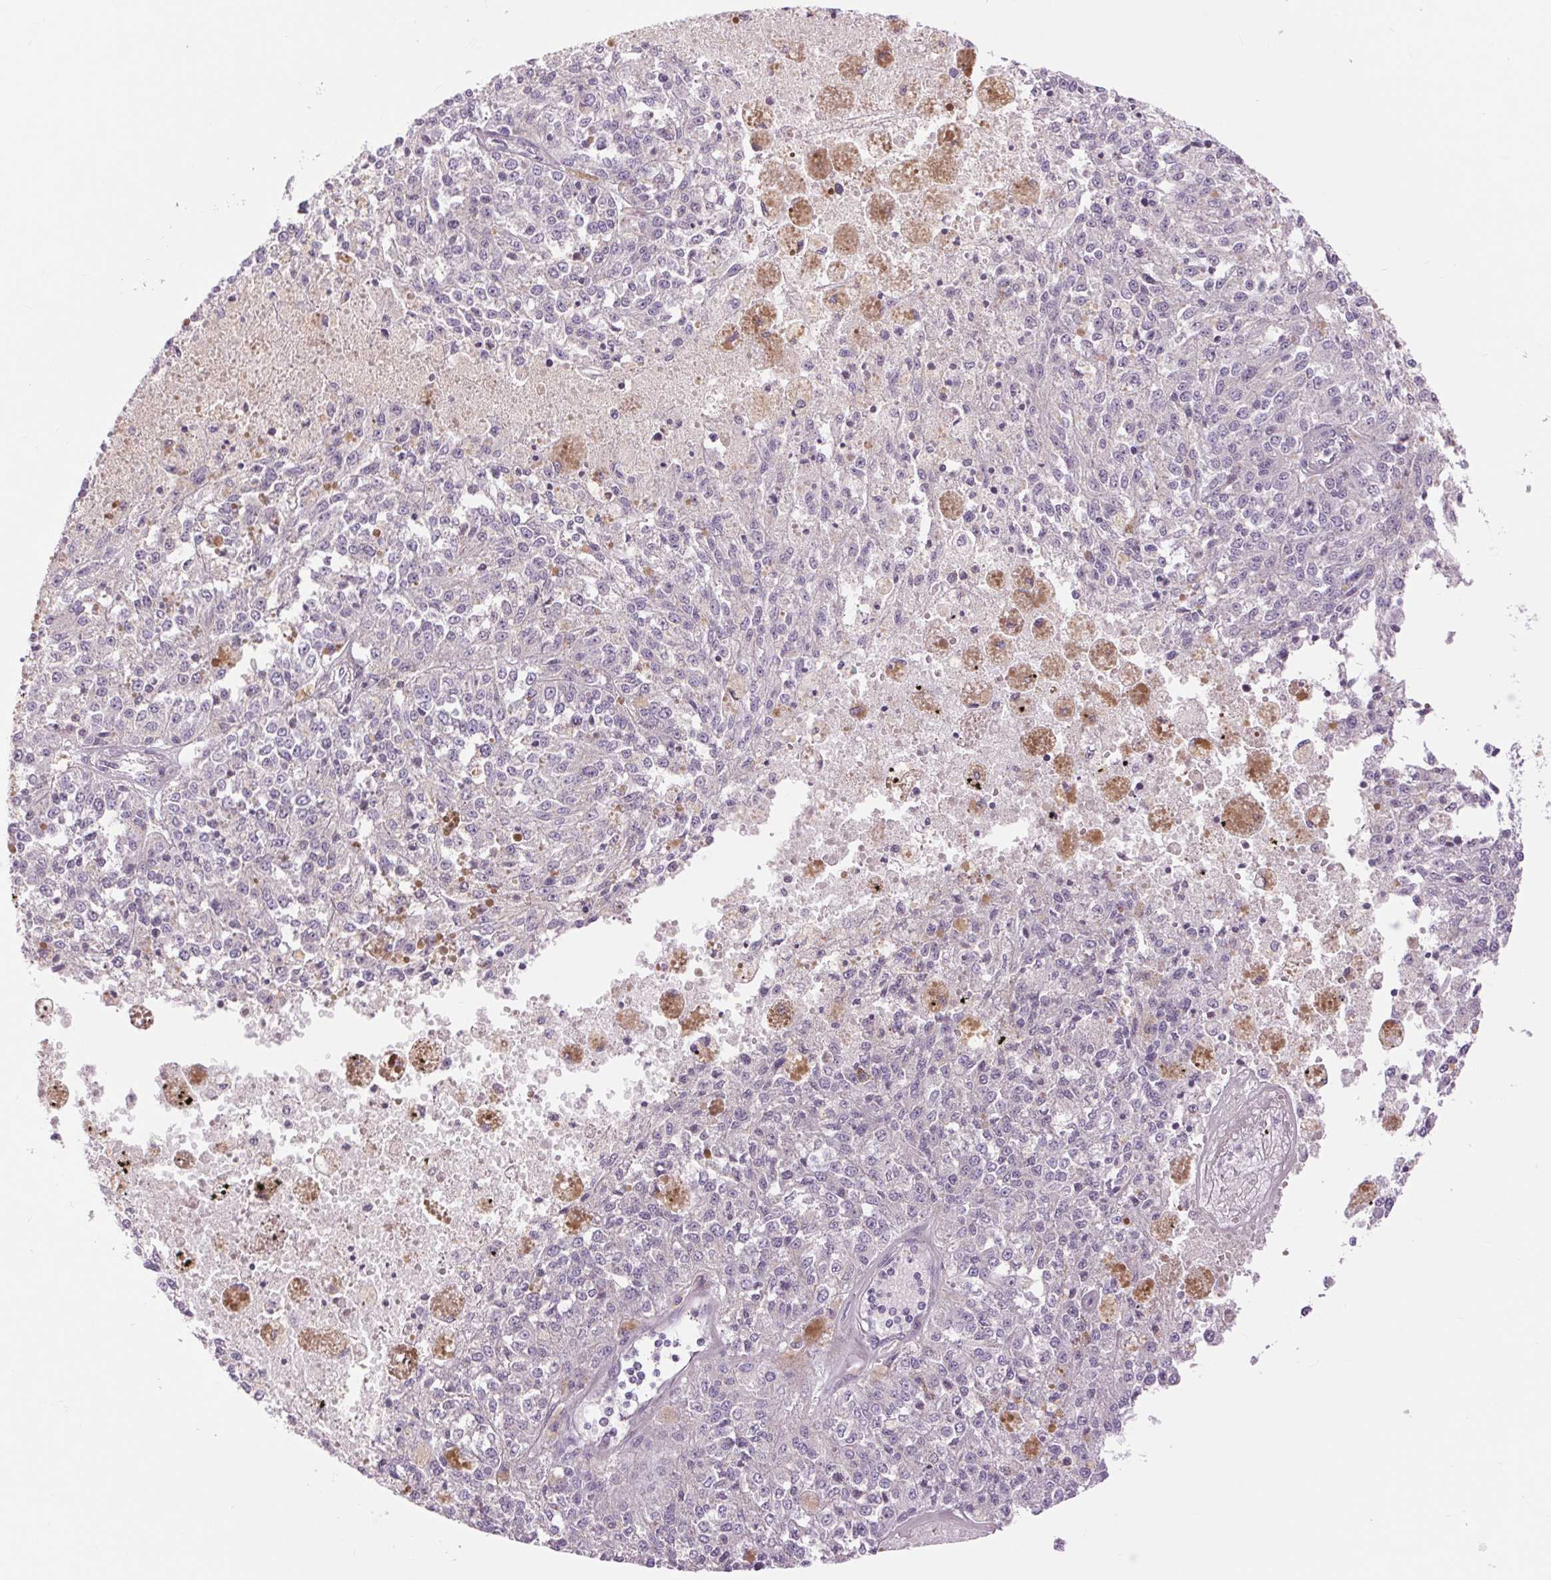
{"staining": {"intensity": "negative", "quantity": "none", "location": "none"}, "tissue": "melanoma", "cell_type": "Tumor cells", "image_type": "cancer", "snomed": [{"axis": "morphology", "description": "Malignant melanoma, Metastatic site"}, {"axis": "topography", "description": "Lymph node"}], "caption": "There is no significant positivity in tumor cells of malignant melanoma (metastatic site). The staining is performed using DAB (3,3'-diaminobenzidine) brown chromogen with nuclei counter-stained in using hematoxylin.", "gene": "CTNNA3", "patient": {"sex": "female", "age": 64}}